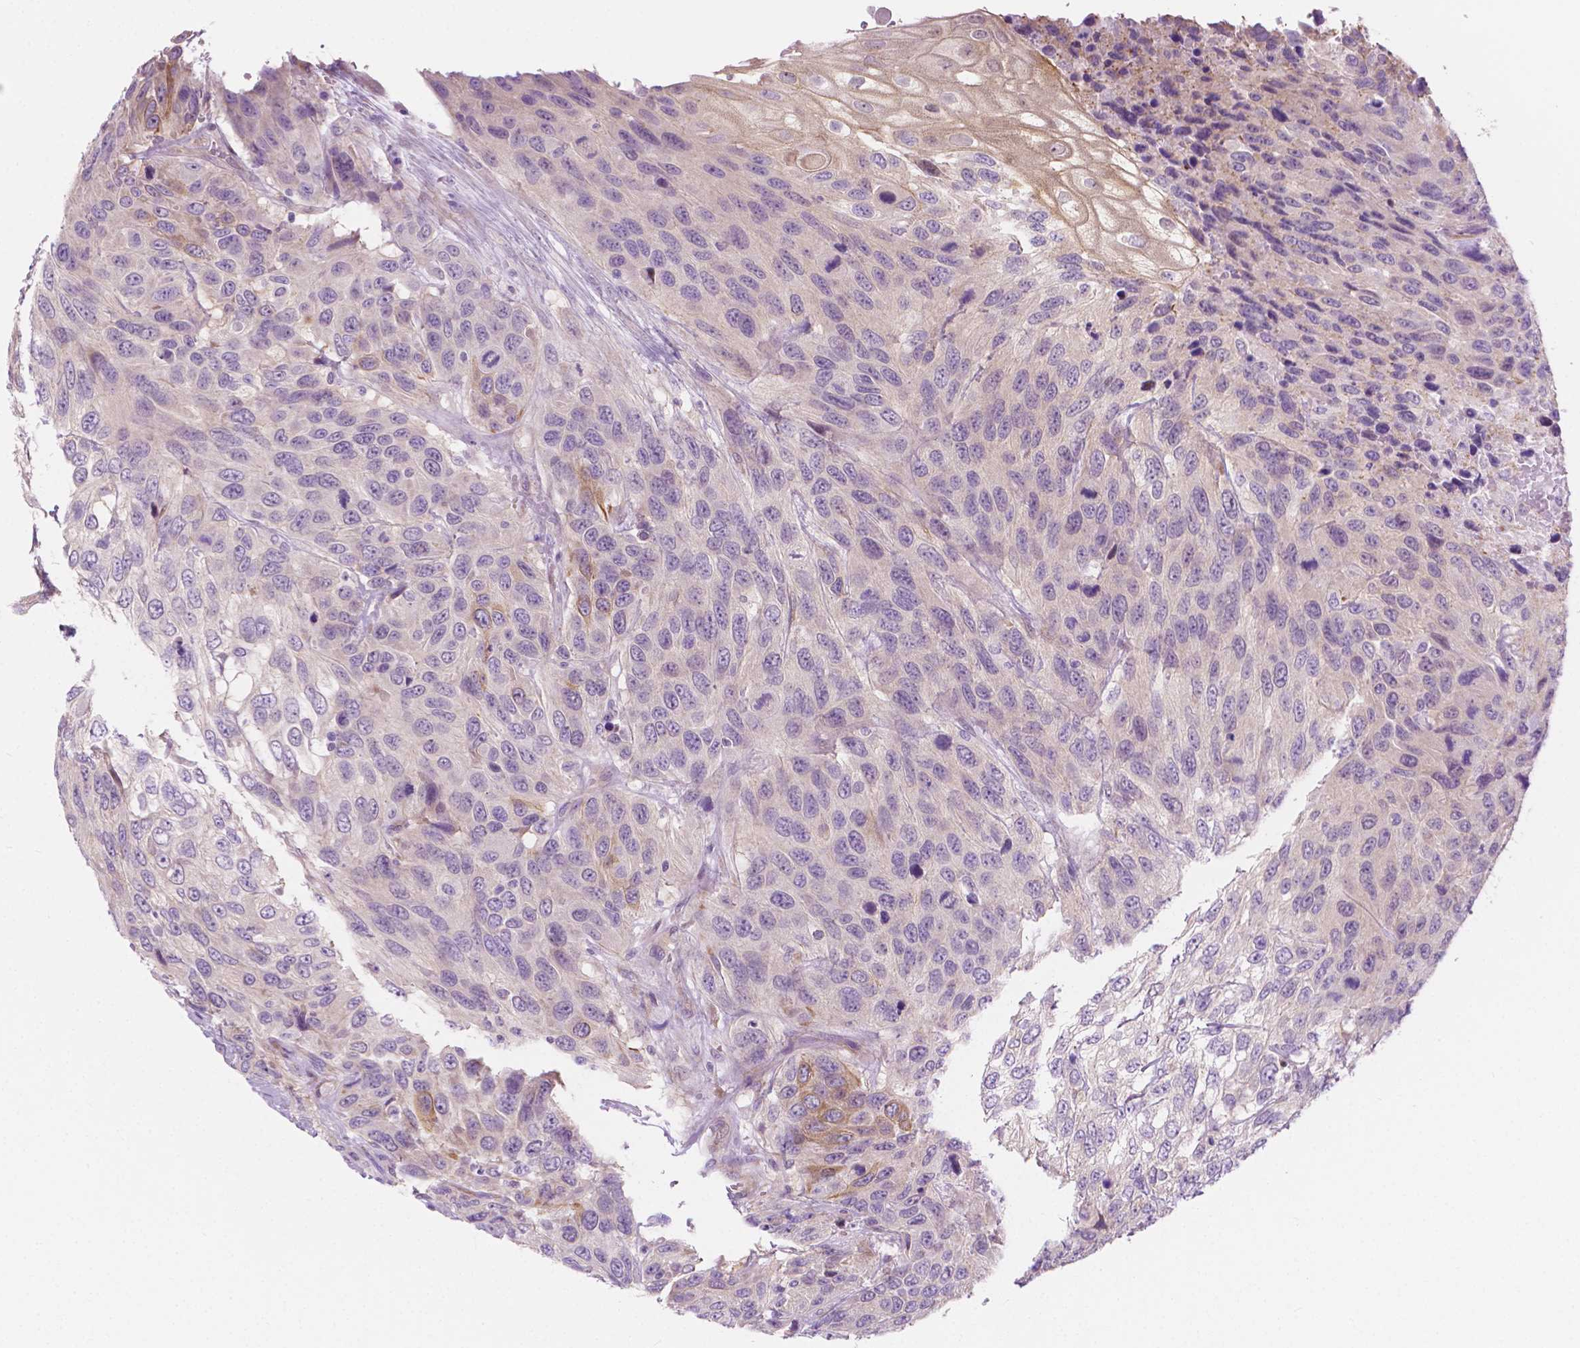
{"staining": {"intensity": "weak", "quantity": "<25%", "location": "cytoplasmic/membranous"}, "tissue": "urothelial cancer", "cell_type": "Tumor cells", "image_type": "cancer", "snomed": [{"axis": "morphology", "description": "Urothelial carcinoma, High grade"}, {"axis": "topography", "description": "Urinary bladder"}], "caption": "Tumor cells are negative for protein expression in human urothelial cancer.", "gene": "EPPK1", "patient": {"sex": "female", "age": 70}}